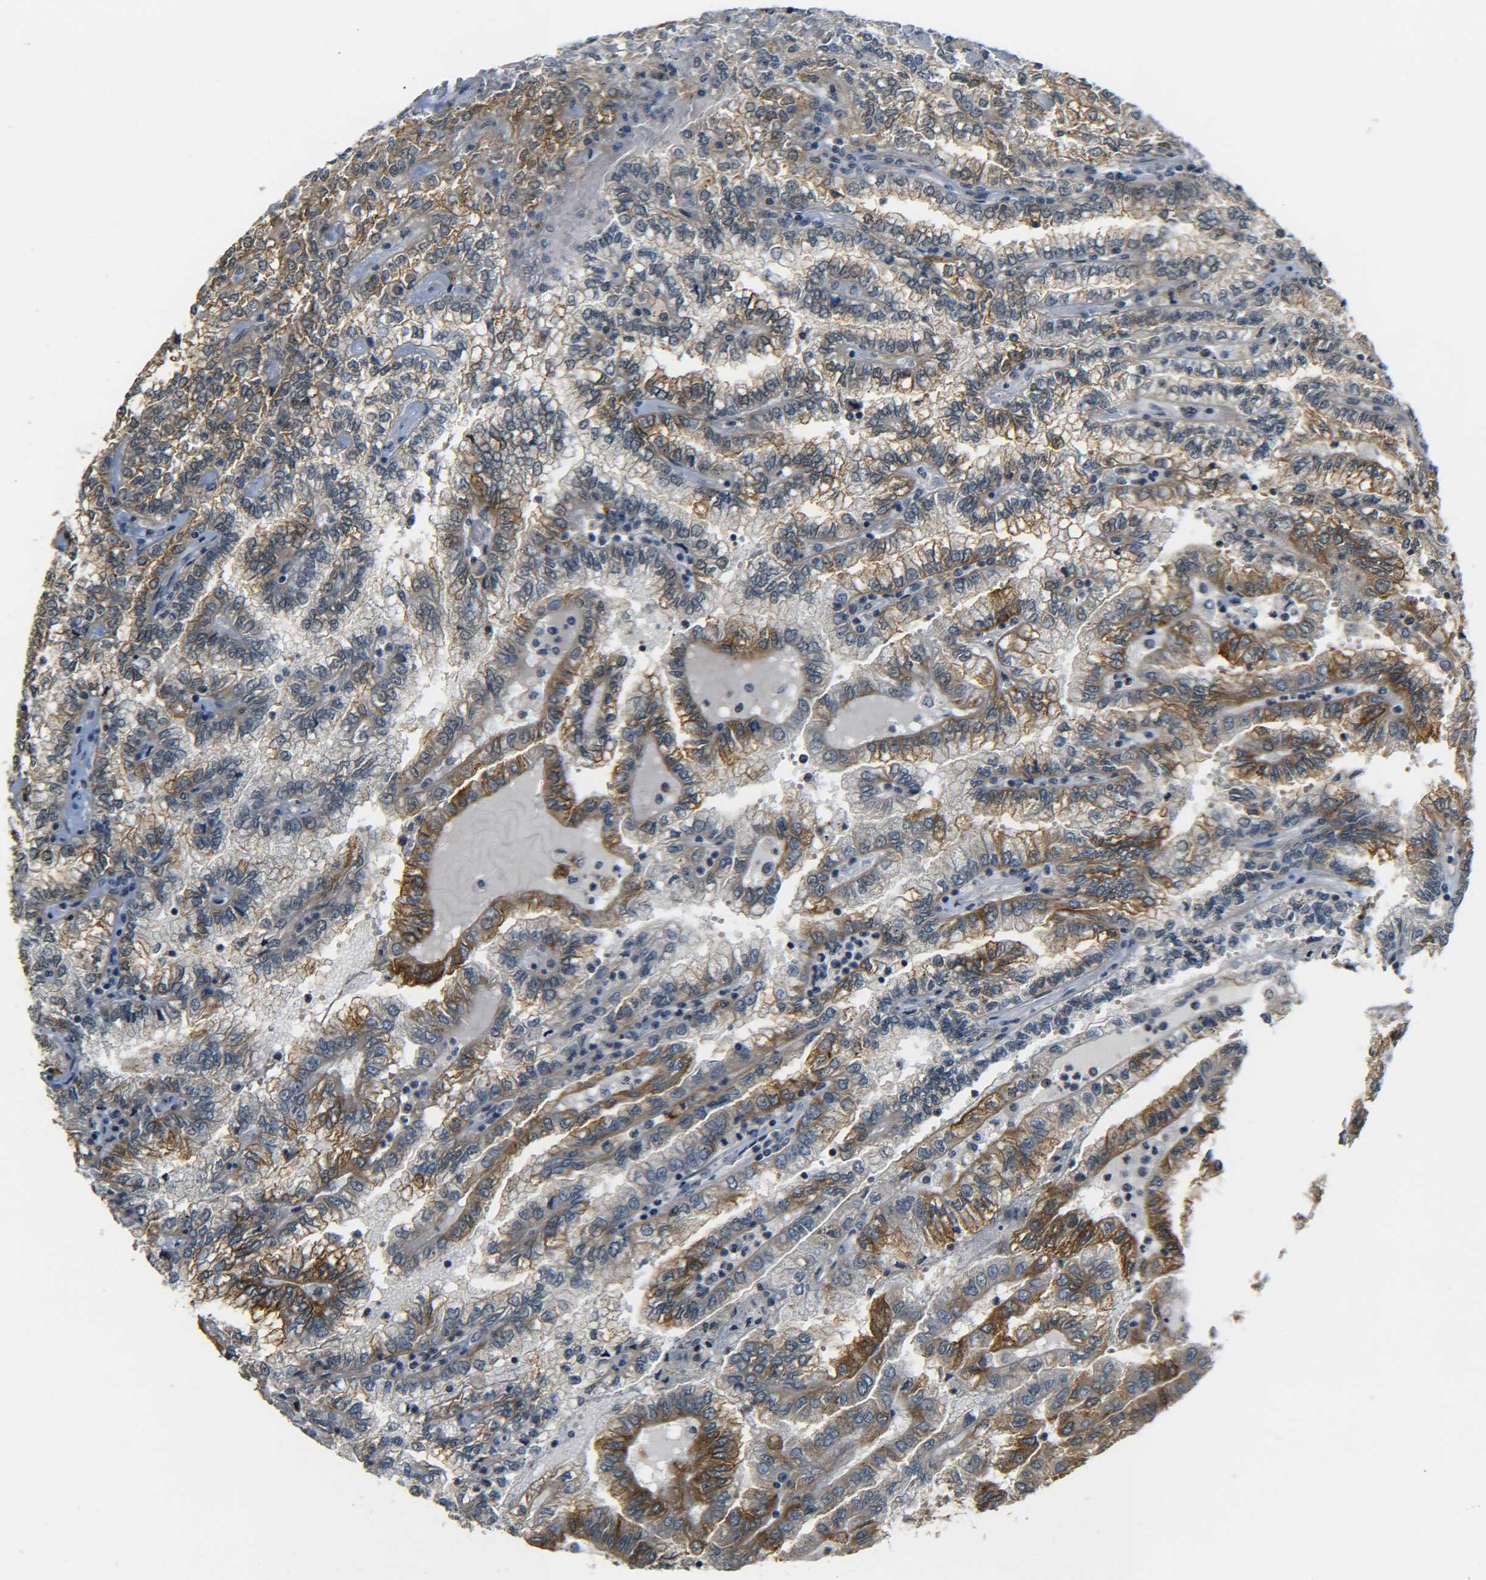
{"staining": {"intensity": "moderate", "quantity": "25%-75%", "location": "cytoplasmic/membranous"}, "tissue": "renal cancer", "cell_type": "Tumor cells", "image_type": "cancer", "snomed": [{"axis": "morphology", "description": "Inflammation, NOS"}, {"axis": "morphology", "description": "Adenocarcinoma, NOS"}, {"axis": "topography", "description": "Kidney"}], "caption": "This is an image of immunohistochemistry staining of renal adenocarcinoma, which shows moderate positivity in the cytoplasmic/membranous of tumor cells.", "gene": "DAB2", "patient": {"sex": "male", "age": 68}}